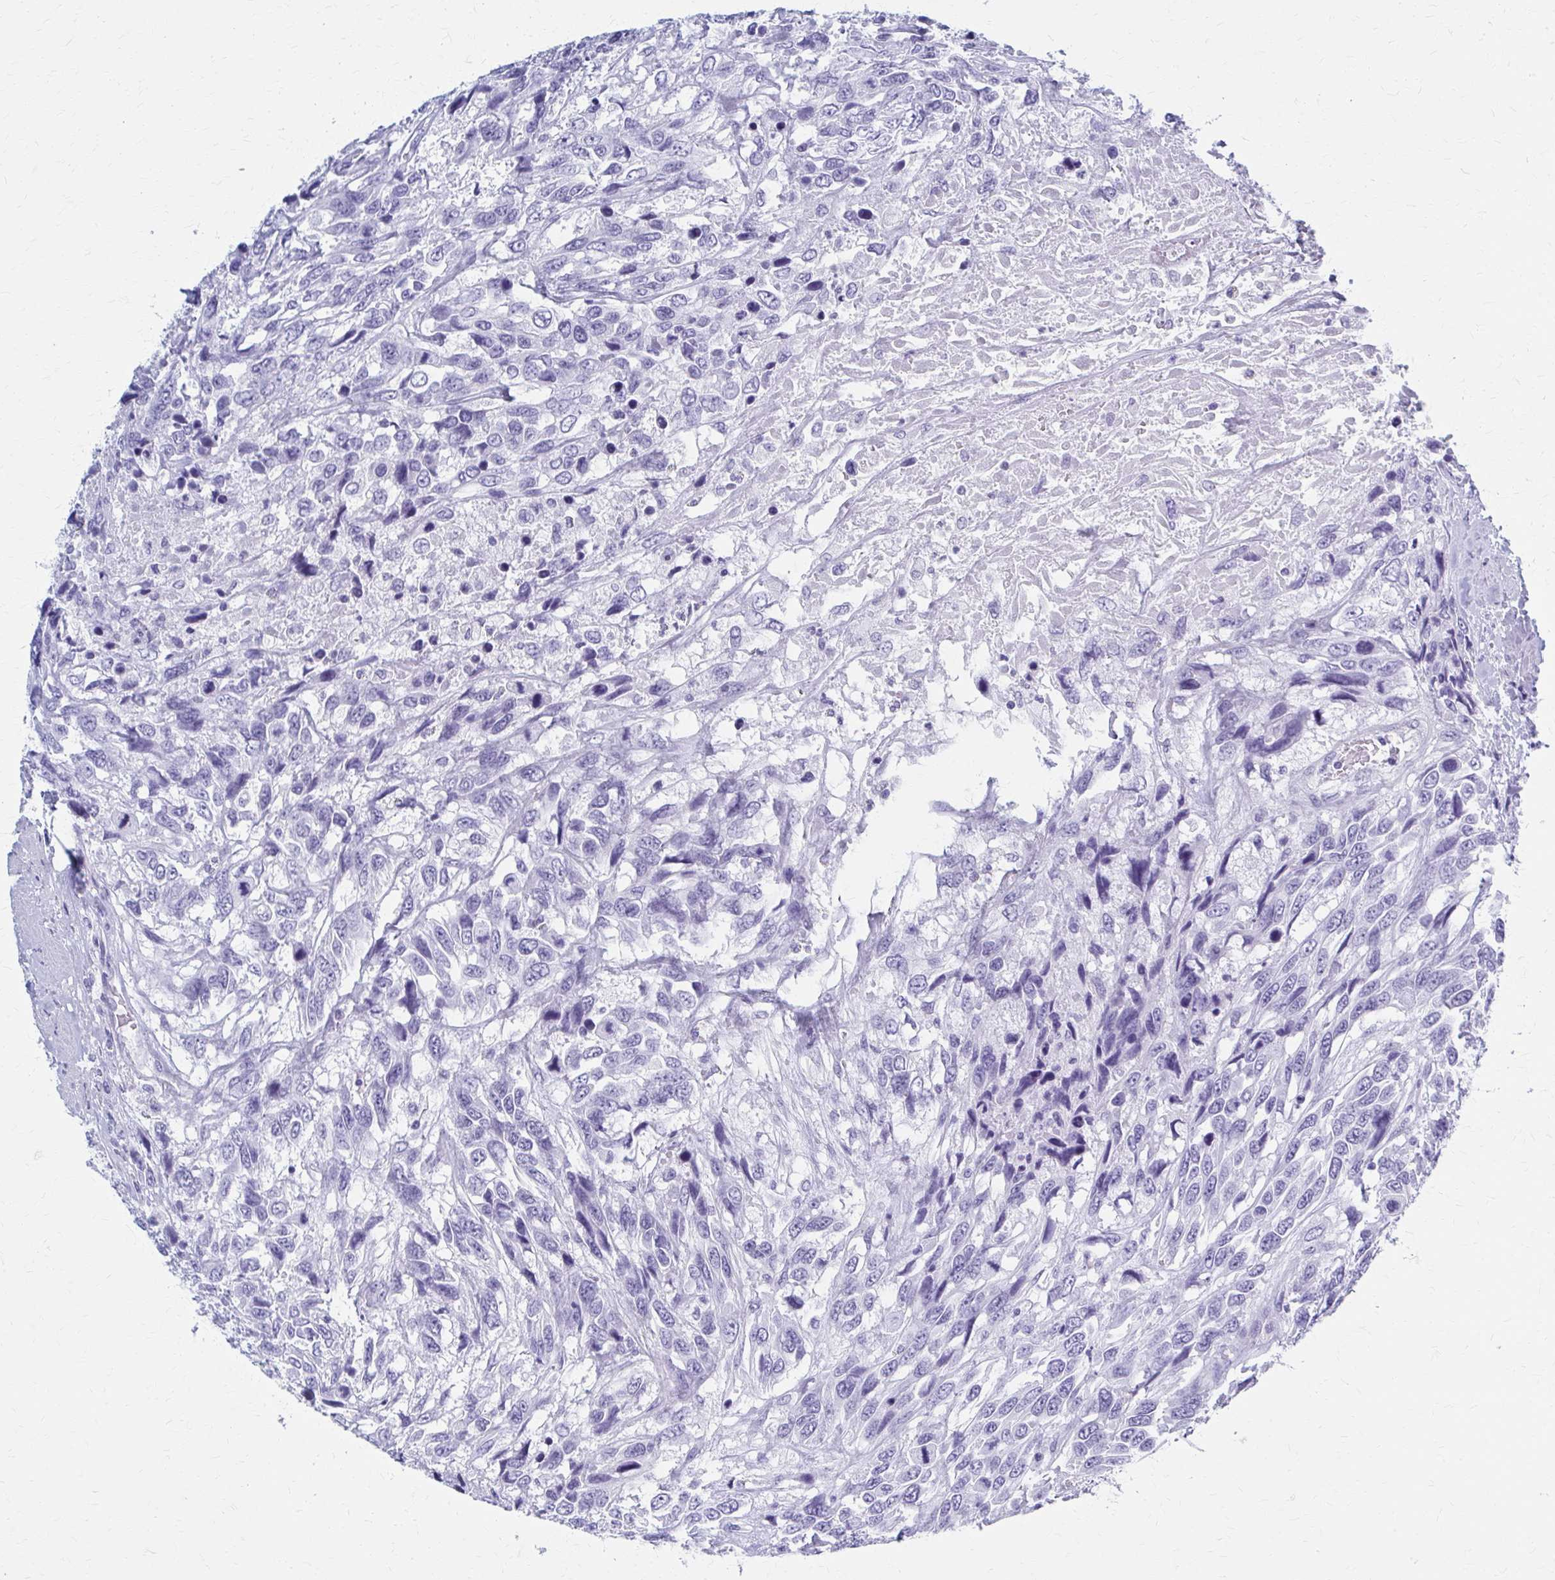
{"staining": {"intensity": "negative", "quantity": "none", "location": "none"}, "tissue": "urothelial cancer", "cell_type": "Tumor cells", "image_type": "cancer", "snomed": [{"axis": "morphology", "description": "Urothelial carcinoma, High grade"}, {"axis": "topography", "description": "Urinary bladder"}], "caption": "High magnification brightfield microscopy of urothelial carcinoma (high-grade) stained with DAB (3,3'-diaminobenzidine) (brown) and counterstained with hematoxylin (blue): tumor cells show no significant positivity.", "gene": "CELF5", "patient": {"sex": "female", "age": 70}}